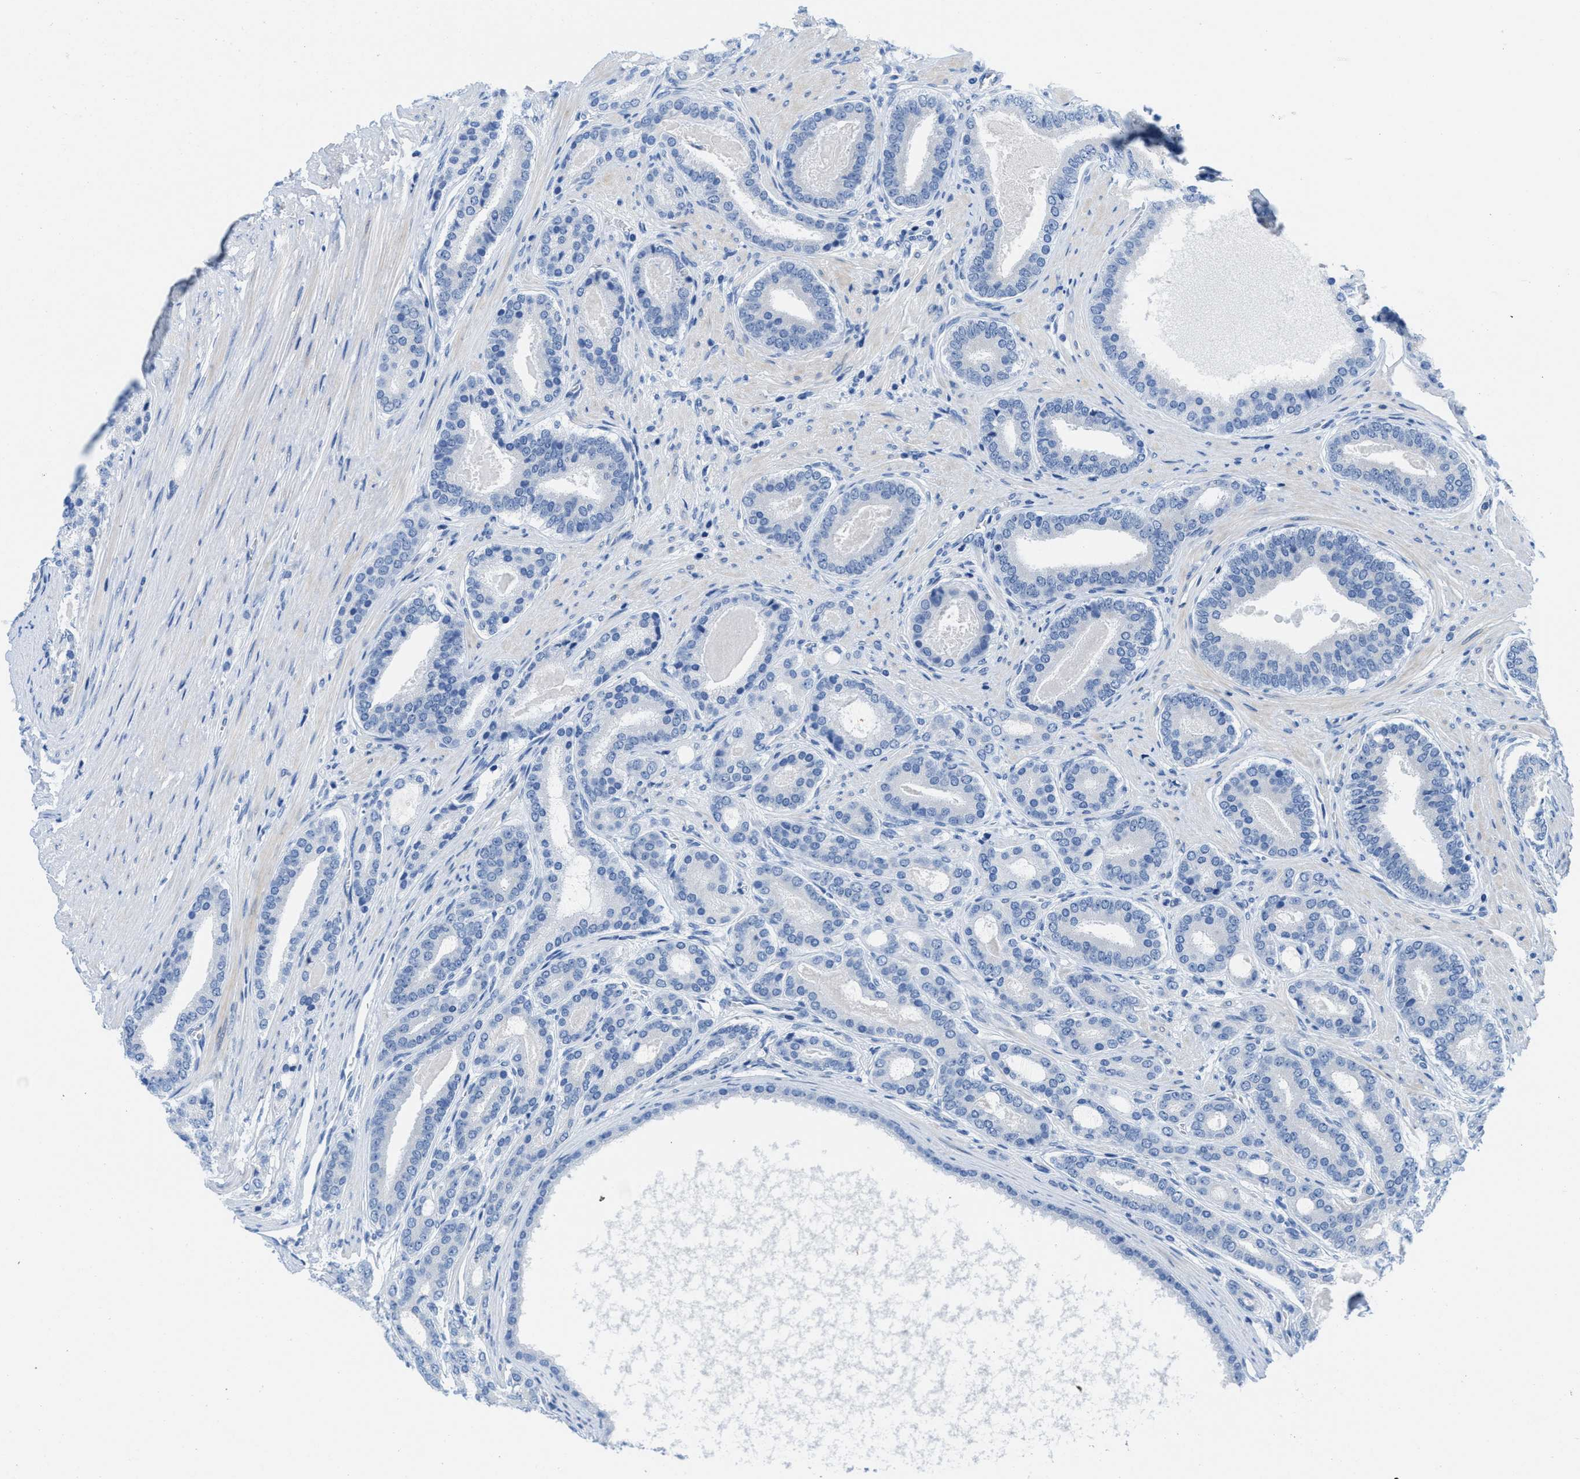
{"staining": {"intensity": "negative", "quantity": "none", "location": "none"}, "tissue": "prostate cancer", "cell_type": "Tumor cells", "image_type": "cancer", "snomed": [{"axis": "morphology", "description": "Adenocarcinoma, High grade"}, {"axis": "topography", "description": "Prostate"}], "caption": "An immunohistochemistry histopathology image of prostate cancer (adenocarcinoma (high-grade)) is shown. There is no staining in tumor cells of prostate cancer (adenocarcinoma (high-grade)).", "gene": "PTDSS1", "patient": {"sex": "male", "age": 60}}